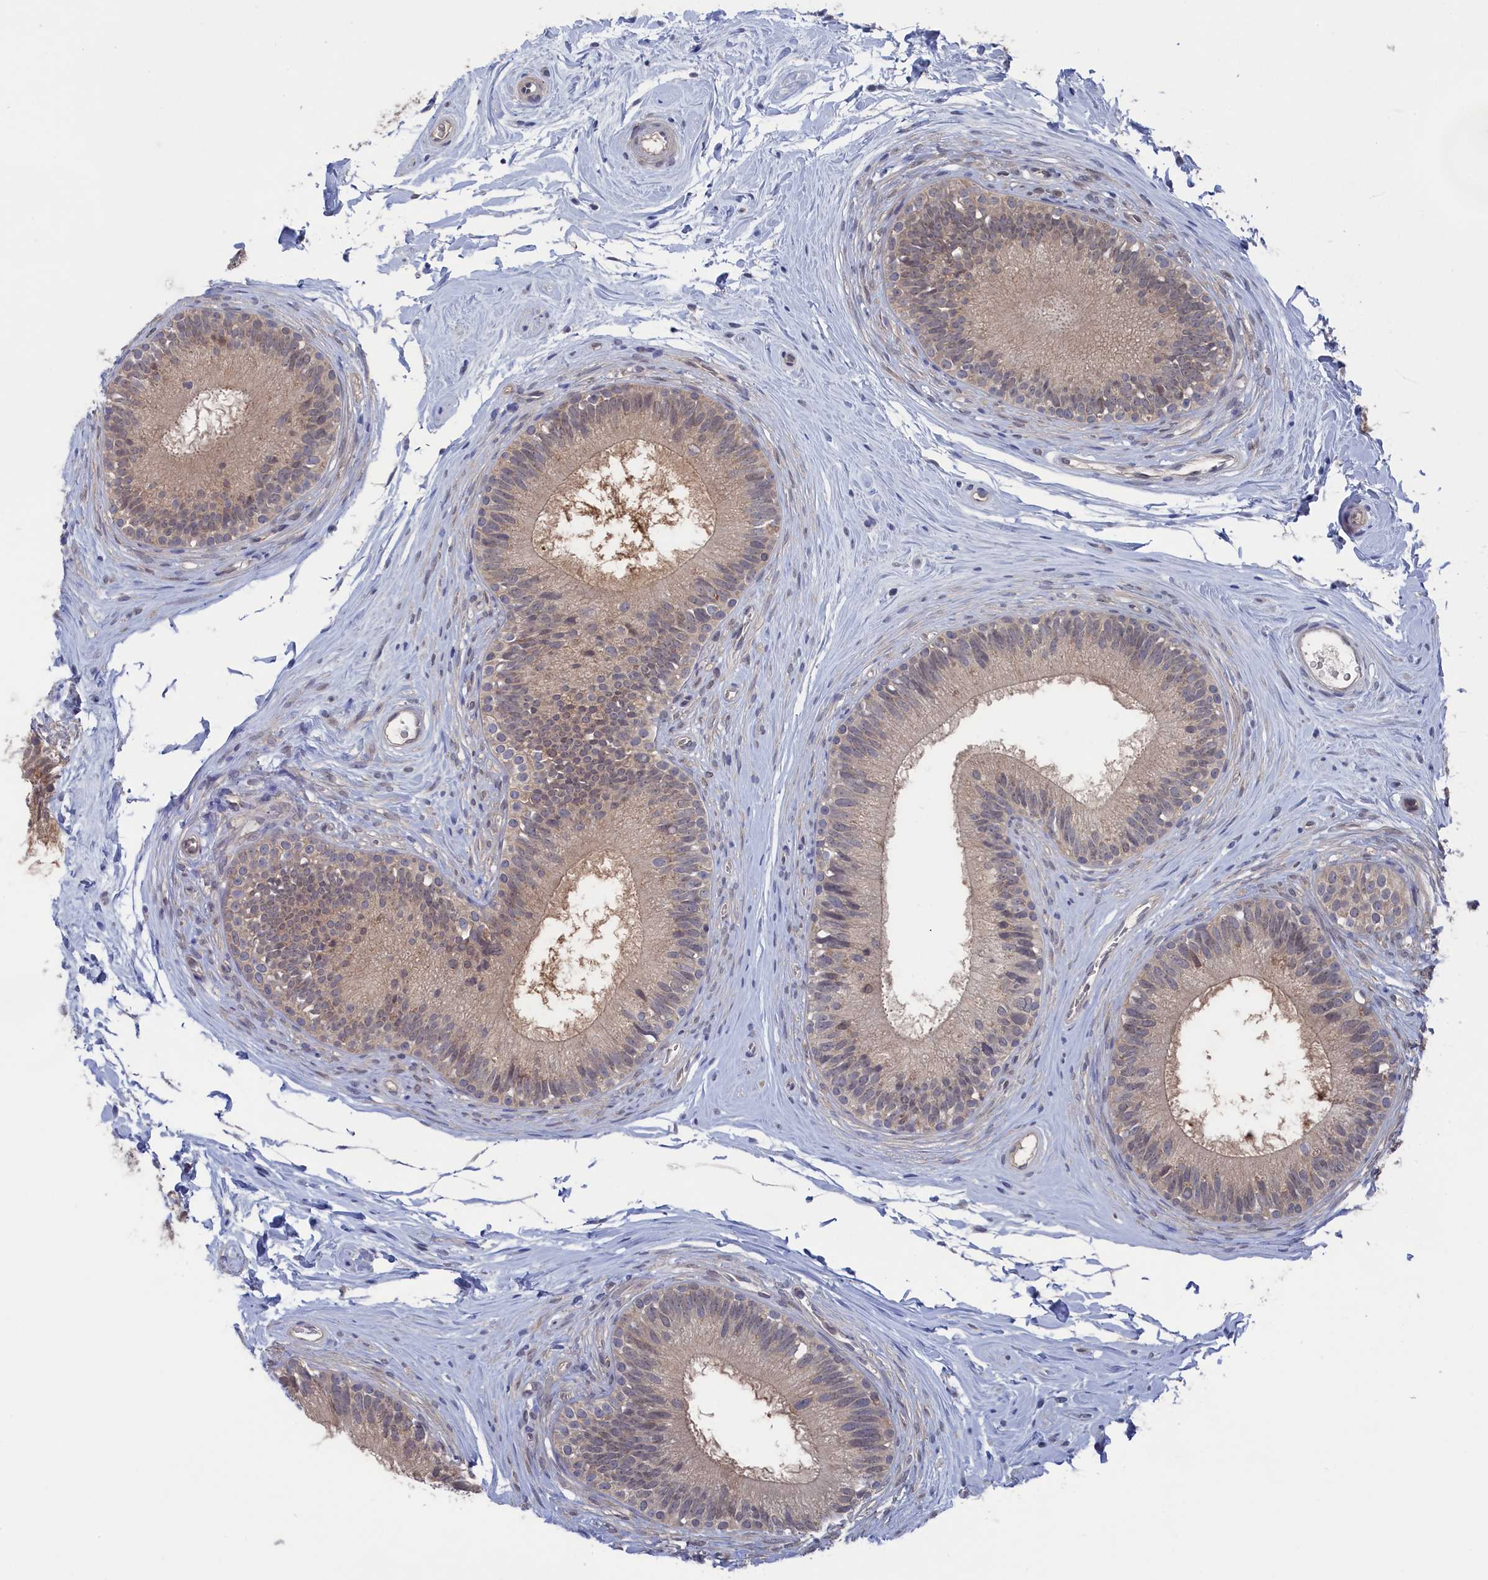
{"staining": {"intensity": "weak", "quantity": "<25%", "location": "nuclear"}, "tissue": "epididymis", "cell_type": "Glandular cells", "image_type": "normal", "snomed": [{"axis": "morphology", "description": "Normal tissue, NOS"}, {"axis": "topography", "description": "Epididymis"}], "caption": "There is no significant expression in glandular cells of epididymis. (Stains: DAB immunohistochemistry (IHC) with hematoxylin counter stain, Microscopy: brightfield microscopy at high magnification).", "gene": "NUTF2", "patient": {"sex": "male", "age": 33}}